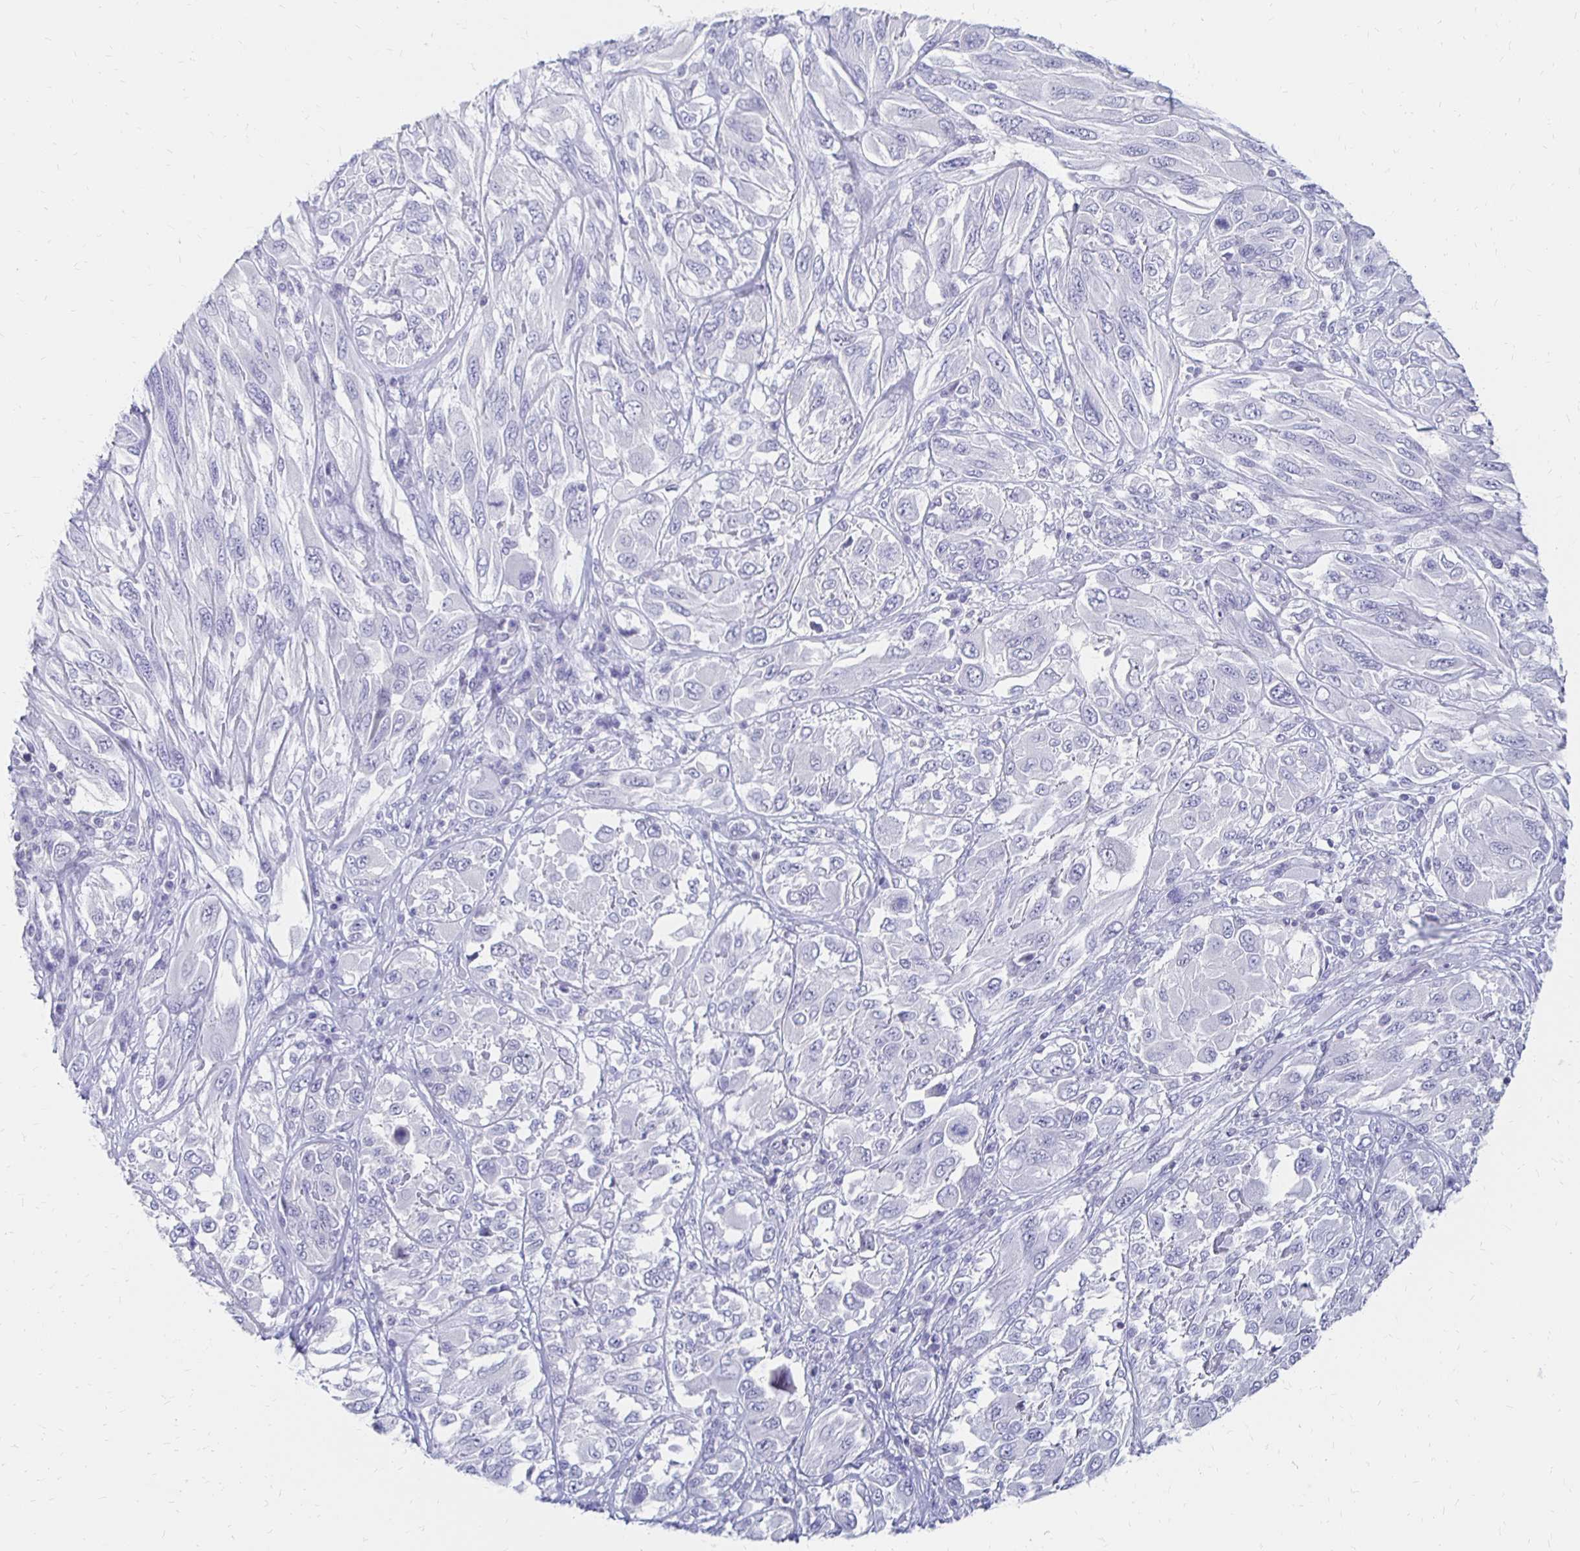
{"staining": {"intensity": "negative", "quantity": "none", "location": "none"}, "tissue": "melanoma", "cell_type": "Tumor cells", "image_type": "cancer", "snomed": [{"axis": "morphology", "description": "Malignant melanoma, NOS"}, {"axis": "topography", "description": "Skin"}], "caption": "This photomicrograph is of malignant melanoma stained with IHC to label a protein in brown with the nuclei are counter-stained blue. There is no positivity in tumor cells. (Stains: DAB (3,3'-diaminobenzidine) IHC with hematoxylin counter stain, Microscopy: brightfield microscopy at high magnification).", "gene": "SYT2", "patient": {"sex": "female", "age": 91}}